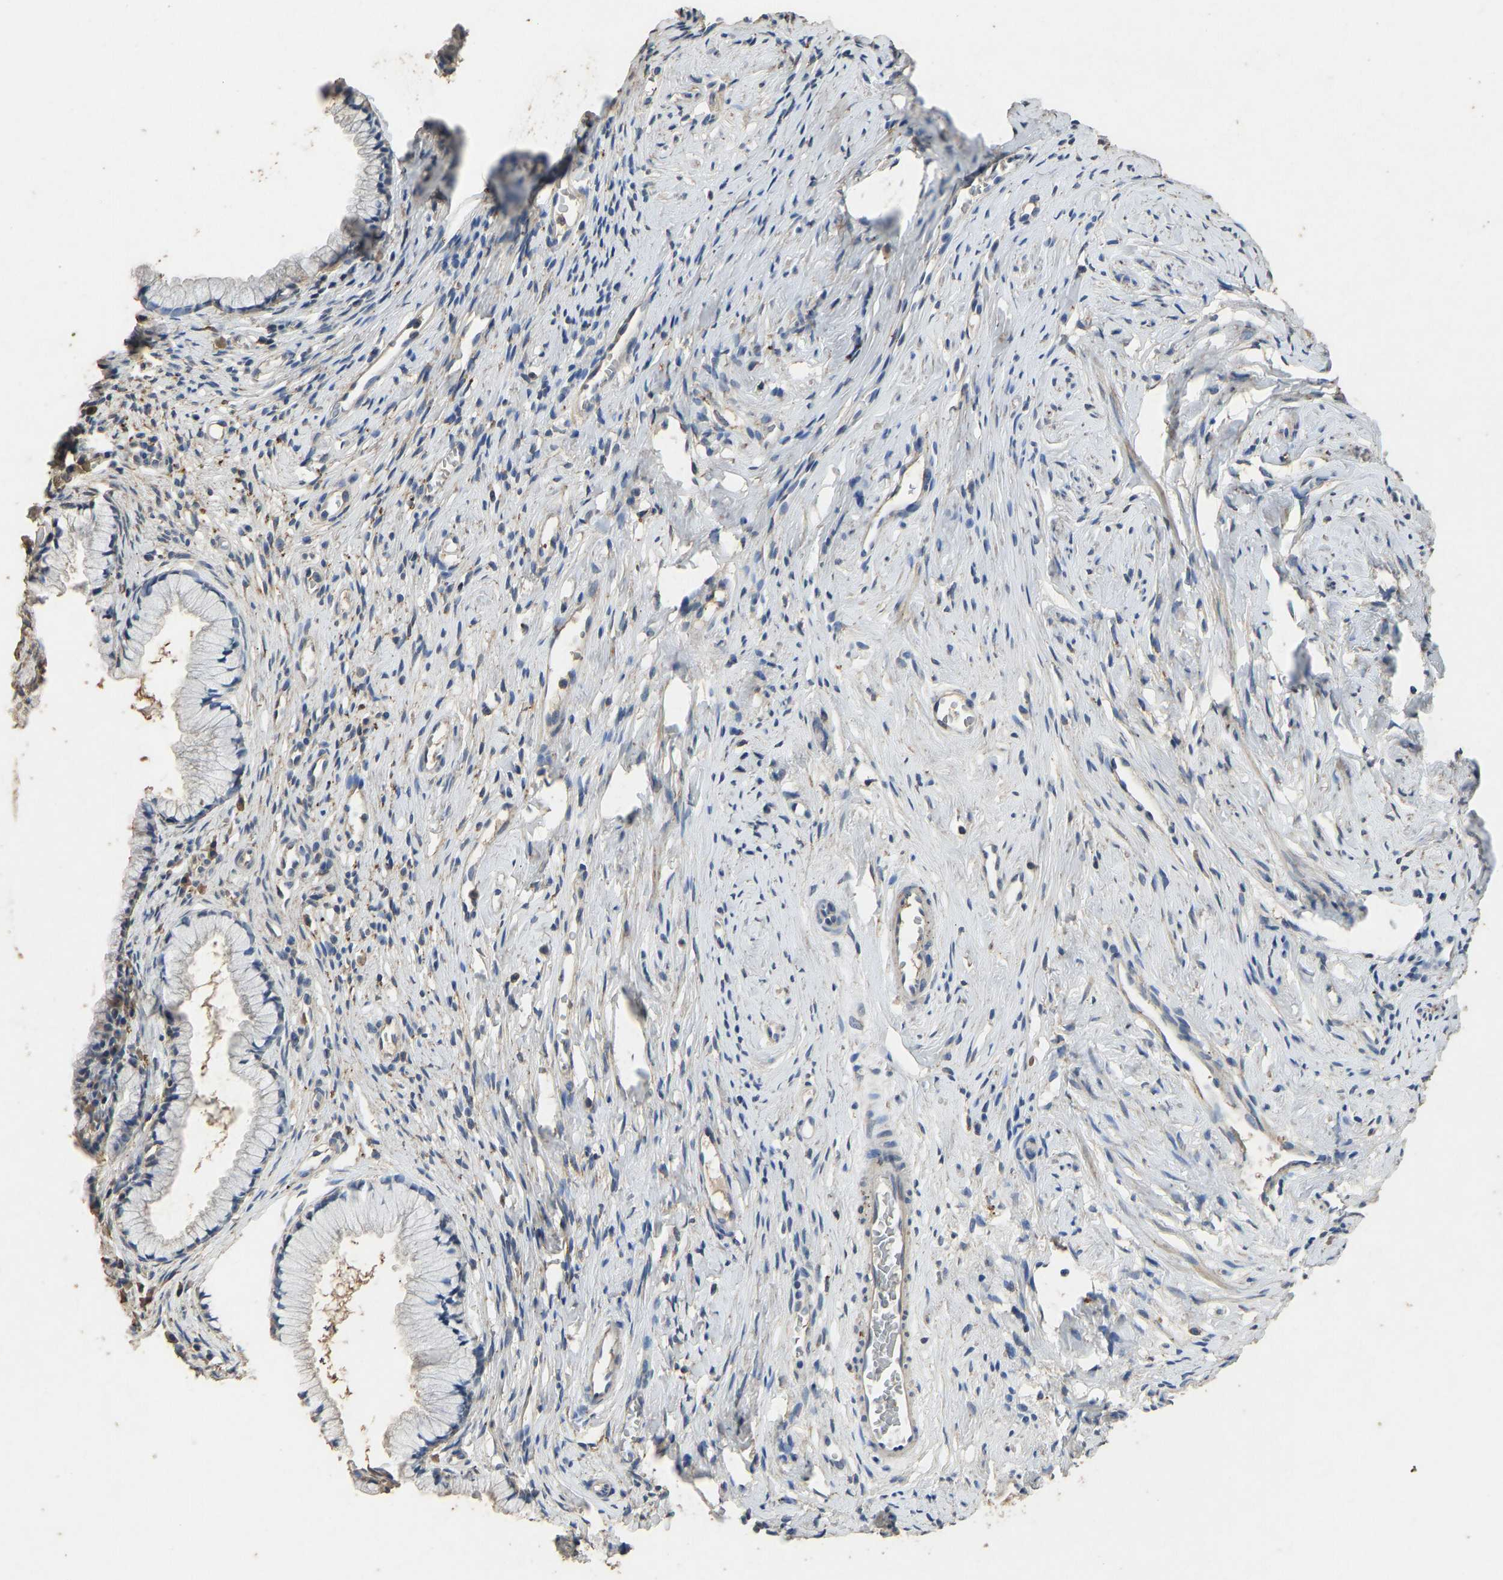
{"staining": {"intensity": "negative", "quantity": "none", "location": "none"}, "tissue": "cervix", "cell_type": "Glandular cells", "image_type": "normal", "snomed": [{"axis": "morphology", "description": "Normal tissue, NOS"}, {"axis": "topography", "description": "Cervix"}], "caption": "Glandular cells are negative for protein expression in unremarkable human cervix. The staining was performed using DAB to visualize the protein expression in brown, while the nuclei were stained in blue with hematoxylin (Magnification: 20x).", "gene": "CIDEC", "patient": {"sex": "female", "age": 77}}